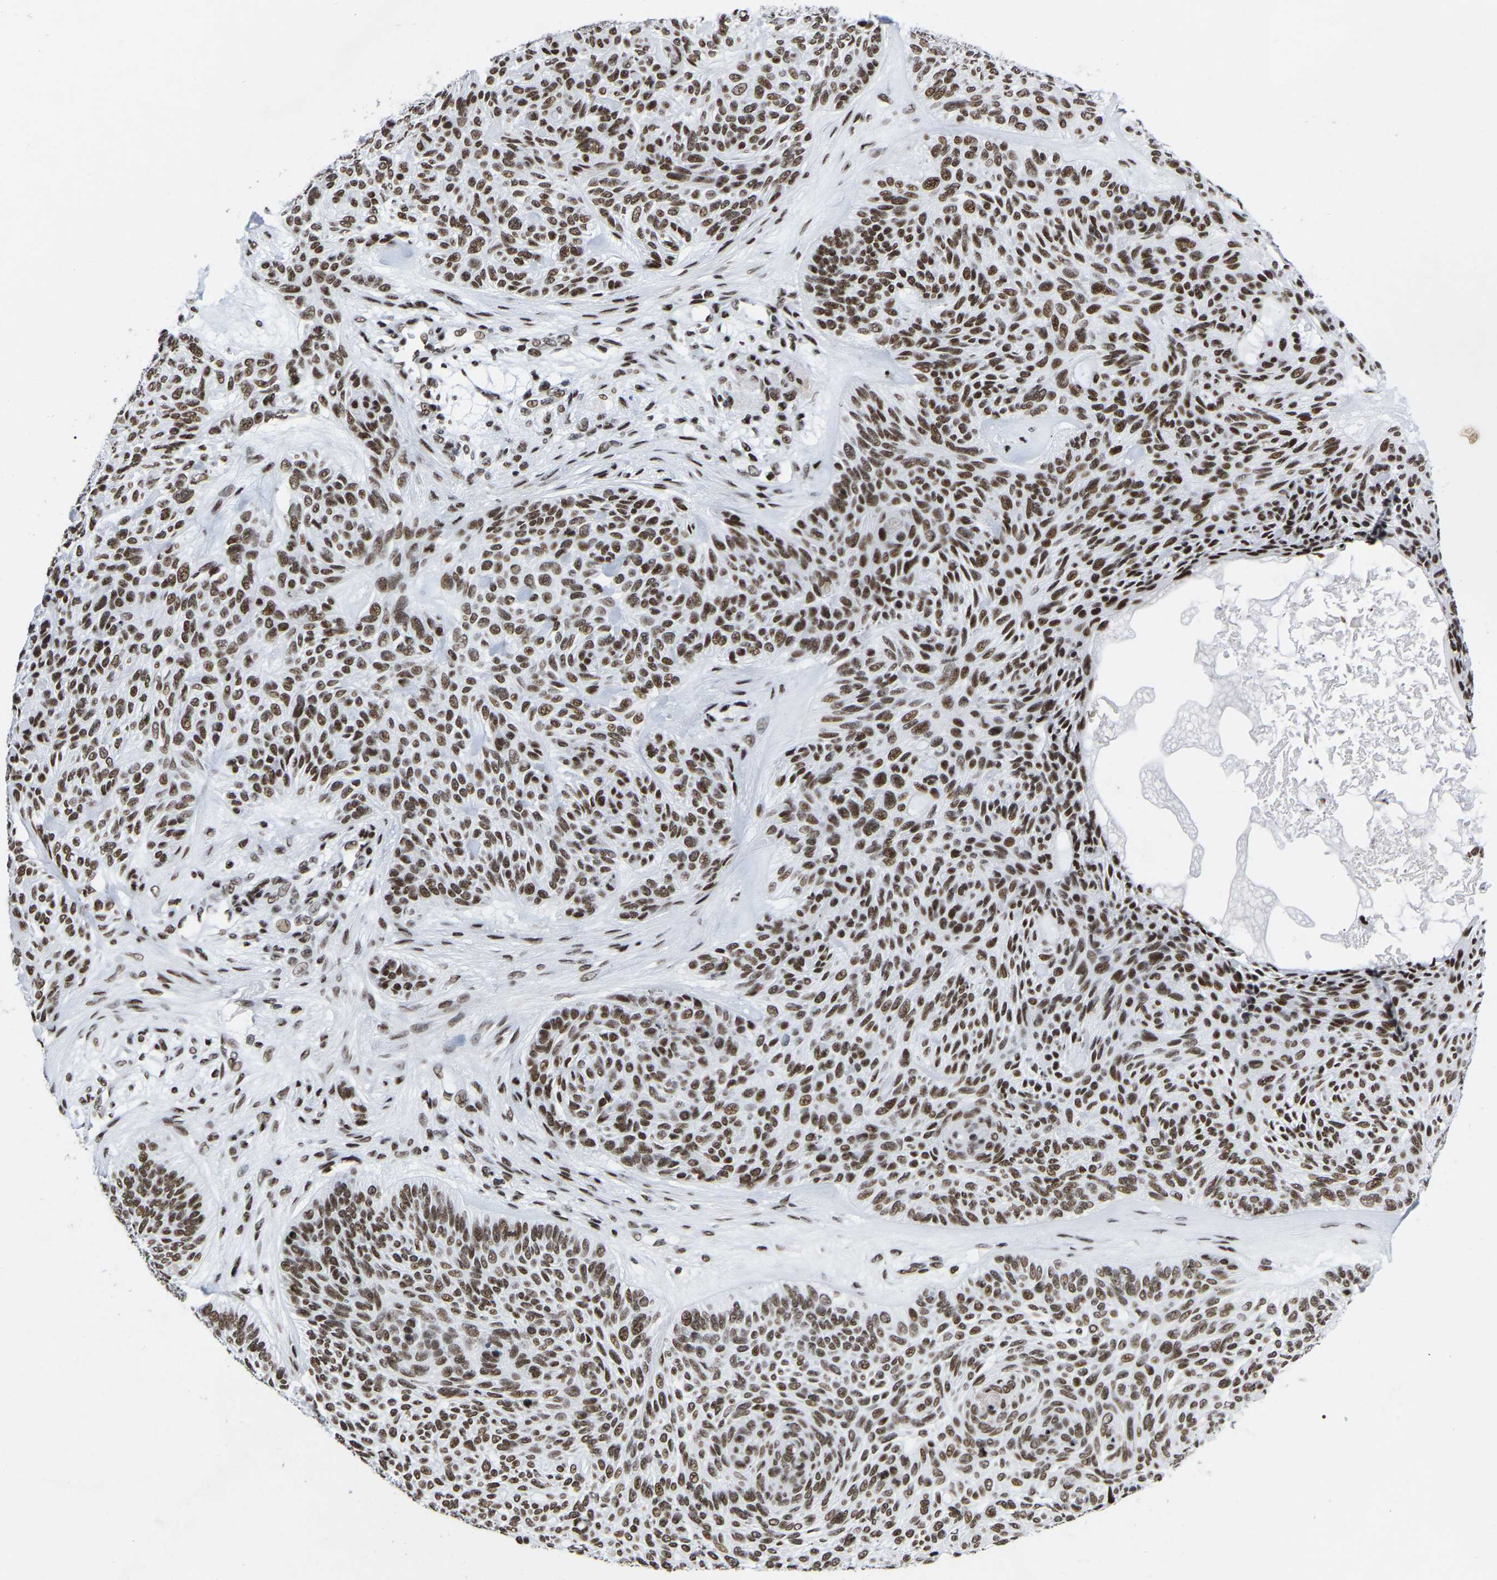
{"staining": {"intensity": "moderate", "quantity": ">75%", "location": "nuclear"}, "tissue": "skin cancer", "cell_type": "Tumor cells", "image_type": "cancer", "snomed": [{"axis": "morphology", "description": "Basal cell carcinoma"}, {"axis": "topography", "description": "Skin"}], "caption": "Immunohistochemistry (IHC) staining of skin cancer, which shows medium levels of moderate nuclear expression in about >75% of tumor cells indicating moderate nuclear protein staining. The staining was performed using DAB (brown) for protein detection and nuclei were counterstained in hematoxylin (blue).", "gene": "PRCC", "patient": {"sex": "male", "age": 55}}